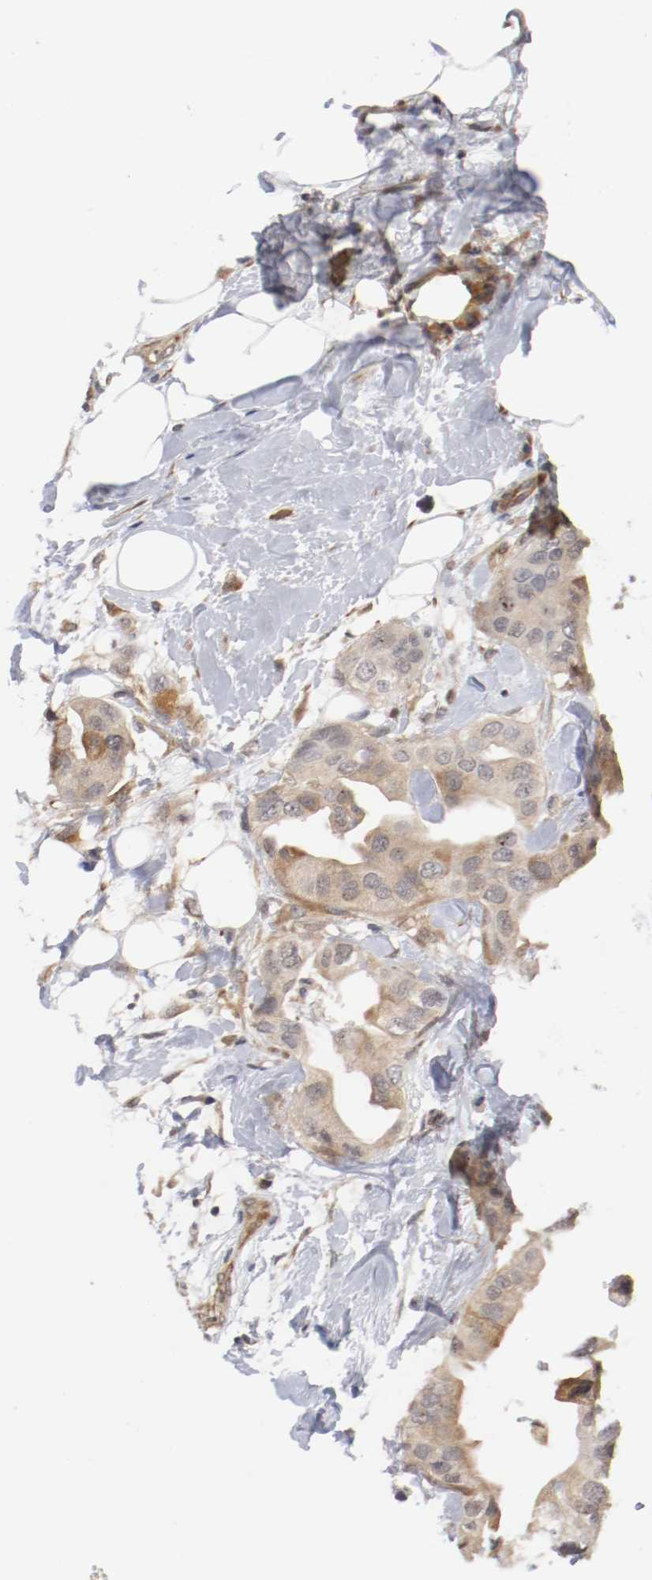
{"staining": {"intensity": "weak", "quantity": ">75%", "location": "cytoplasmic/membranous,nuclear"}, "tissue": "breast cancer", "cell_type": "Tumor cells", "image_type": "cancer", "snomed": [{"axis": "morphology", "description": "Duct carcinoma"}, {"axis": "topography", "description": "Breast"}], "caption": "IHC photomicrograph of infiltrating ductal carcinoma (breast) stained for a protein (brown), which shows low levels of weak cytoplasmic/membranous and nuclear positivity in about >75% of tumor cells.", "gene": "RBM23", "patient": {"sex": "female", "age": 40}}